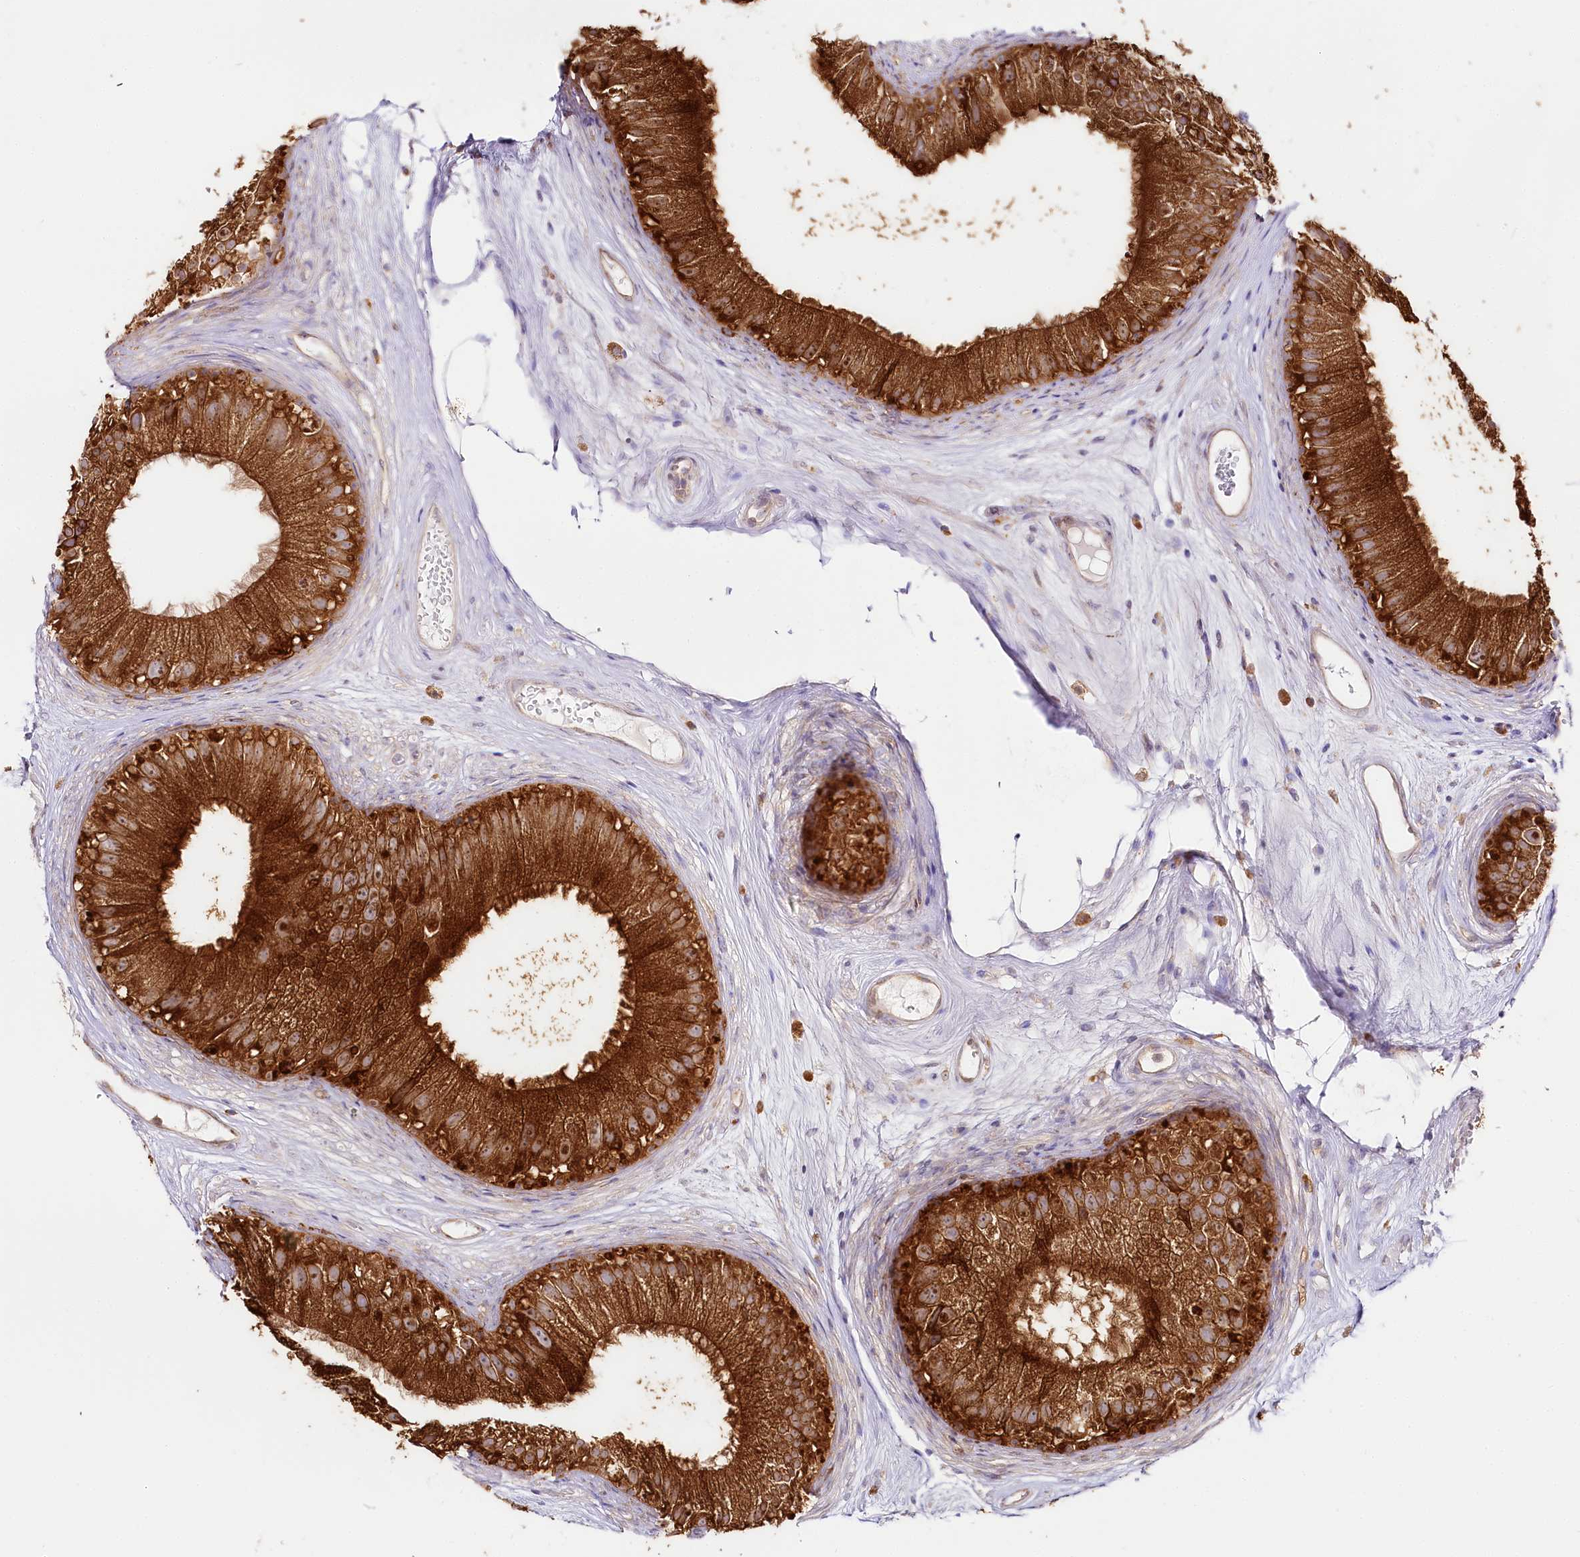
{"staining": {"intensity": "strong", "quantity": ">75%", "location": "cytoplasmic/membranous"}, "tissue": "epididymis", "cell_type": "Glandular cells", "image_type": "normal", "snomed": [{"axis": "morphology", "description": "Normal tissue, NOS"}, {"axis": "topography", "description": "Epididymis"}], "caption": "Human epididymis stained with a brown dye displays strong cytoplasmic/membranous positive expression in about >75% of glandular cells.", "gene": "CNPY2", "patient": {"sex": "male", "age": 77}}